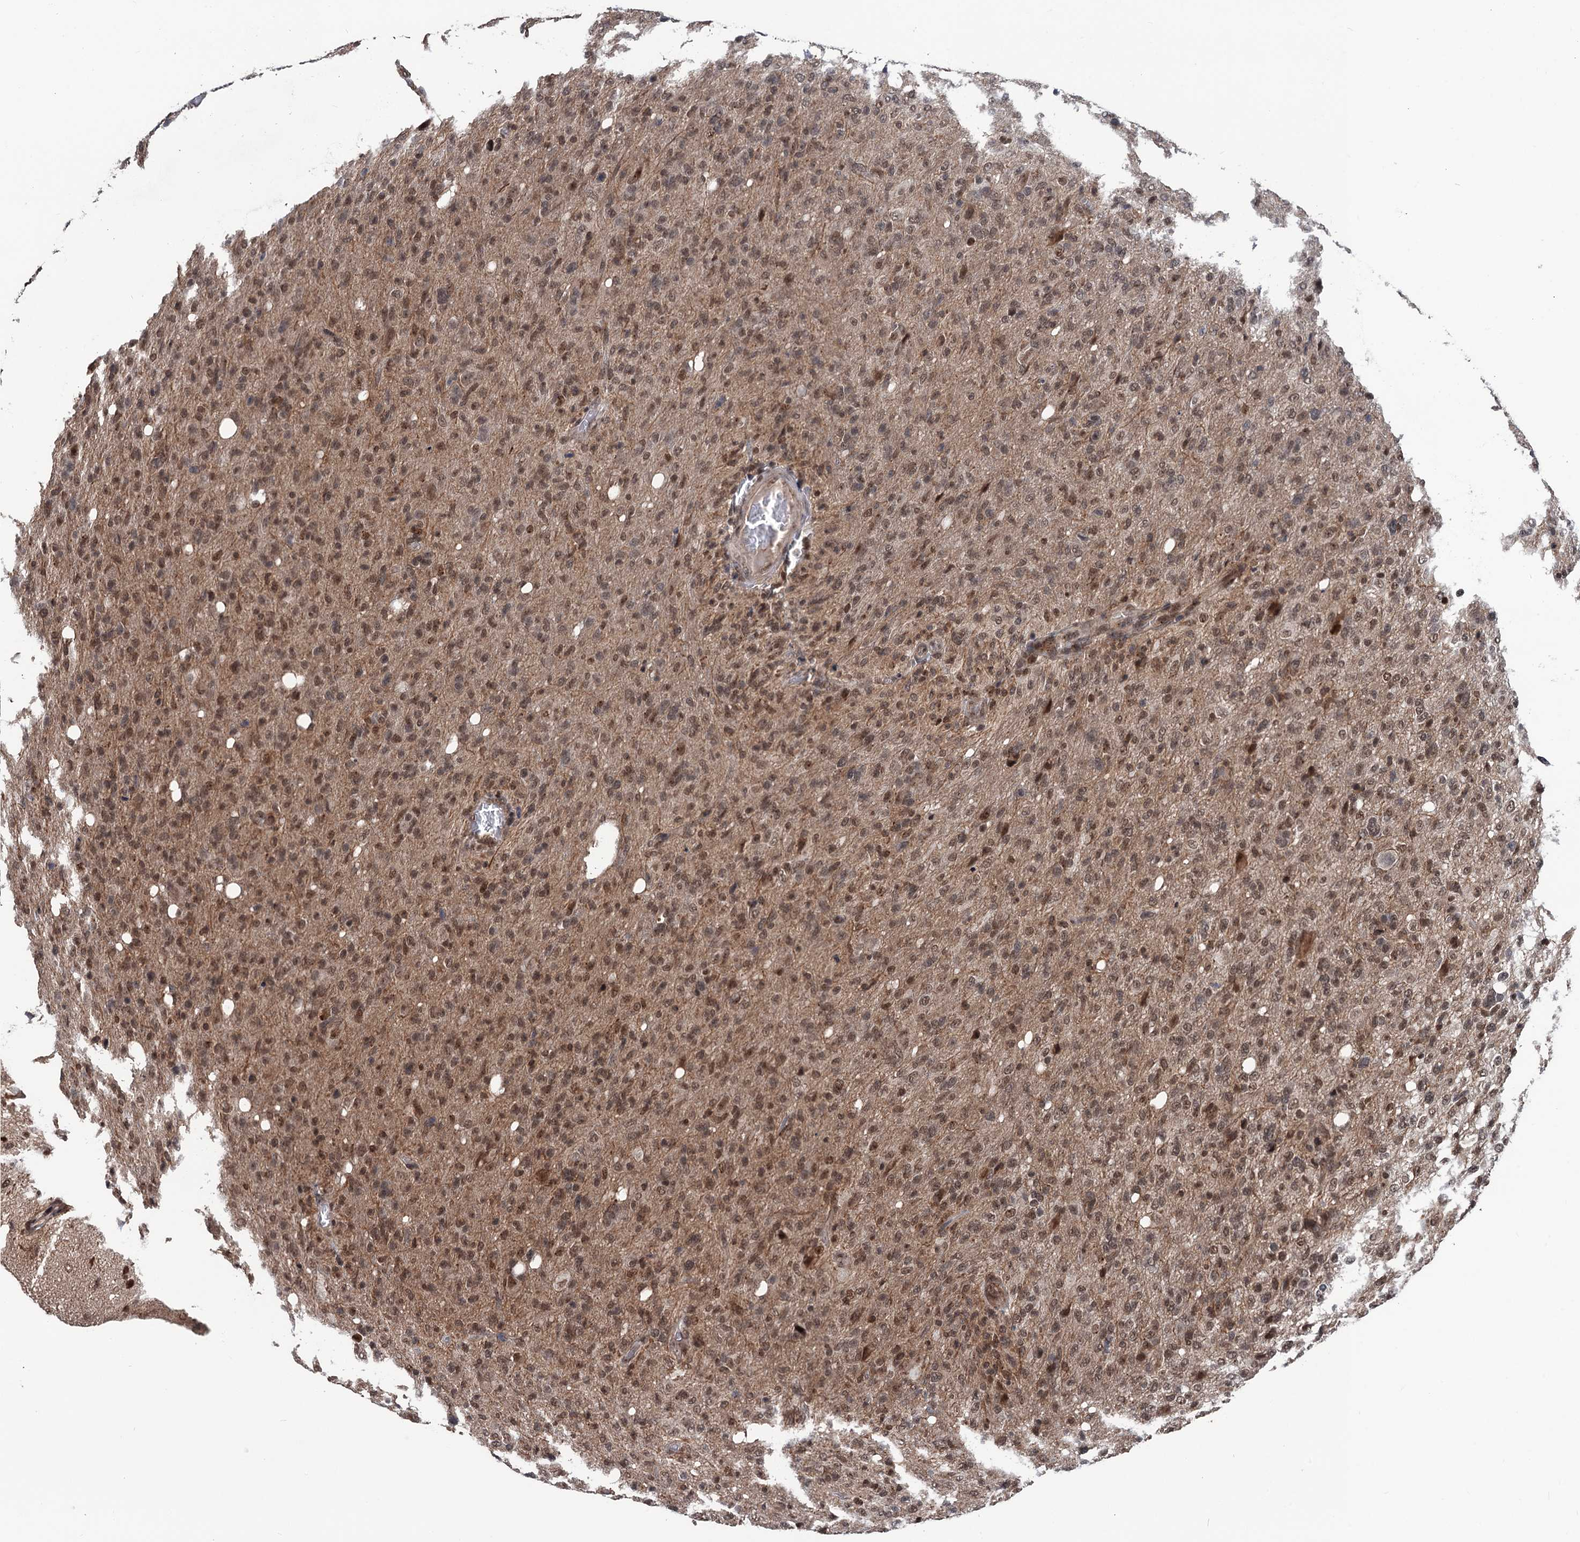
{"staining": {"intensity": "moderate", "quantity": ">75%", "location": "nuclear"}, "tissue": "glioma", "cell_type": "Tumor cells", "image_type": "cancer", "snomed": [{"axis": "morphology", "description": "Glioma, malignant, High grade"}, {"axis": "topography", "description": "Brain"}], "caption": "An IHC image of neoplastic tissue is shown. Protein staining in brown highlights moderate nuclear positivity in glioma within tumor cells.", "gene": "RASSF4", "patient": {"sex": "female", "age": 57}}